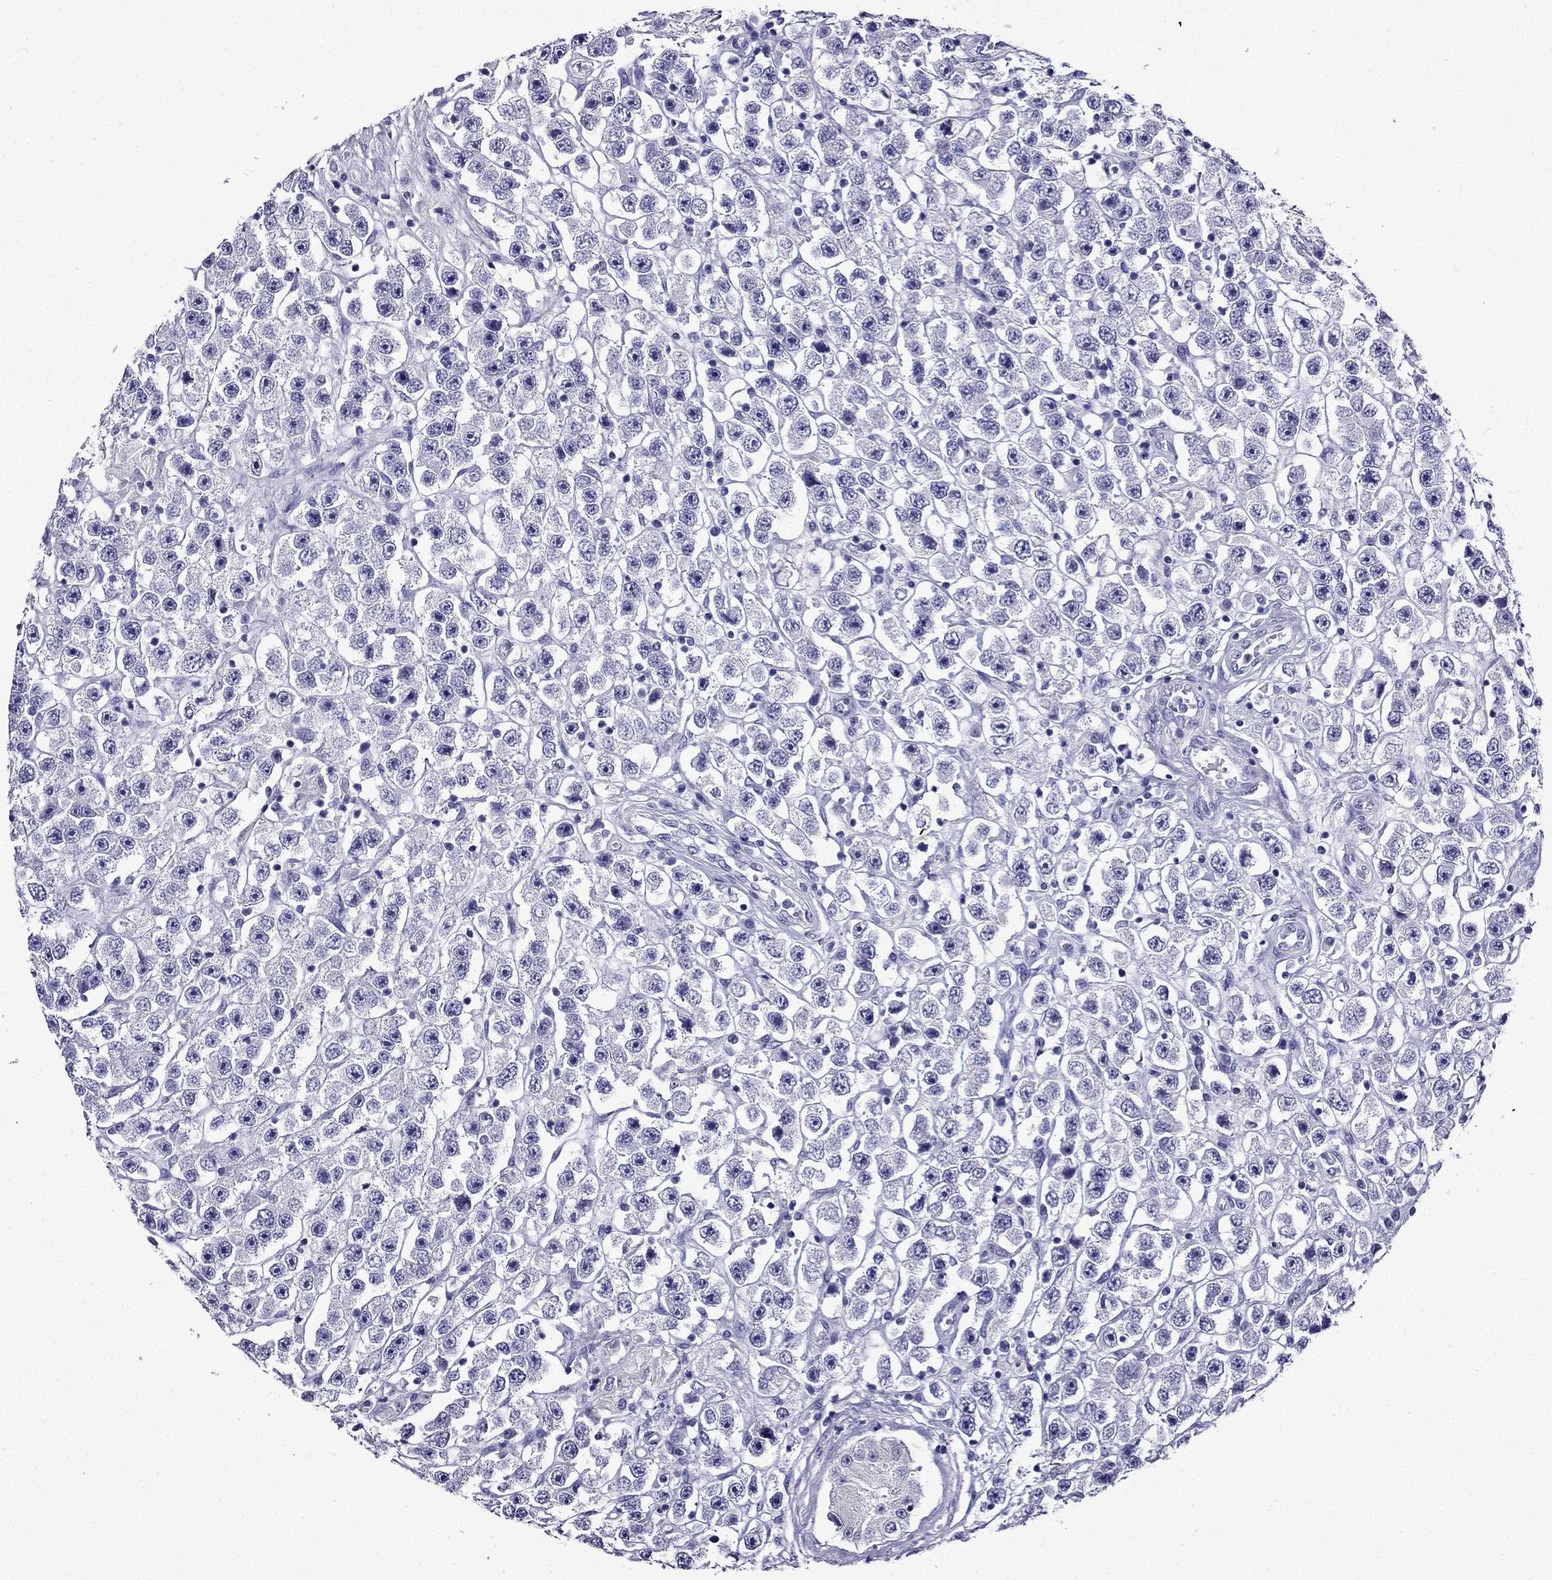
{"staining": {"intensity": "negative", "quantity": "none", "location": "none"}, "tissue": "testis cancer", "cell_type": "Tumor cells", "image_type": "cancer", "snomed": [{"axis": "morphology", "description": "Seminoma, NOS"}, {"axis": "topography", "description": "Testis"}], "caption": "Tumor cells show no significant staining in testis cancer (seminoma).", "gene": "ERC2", "patient": {"sex": "male", "age": 45}}